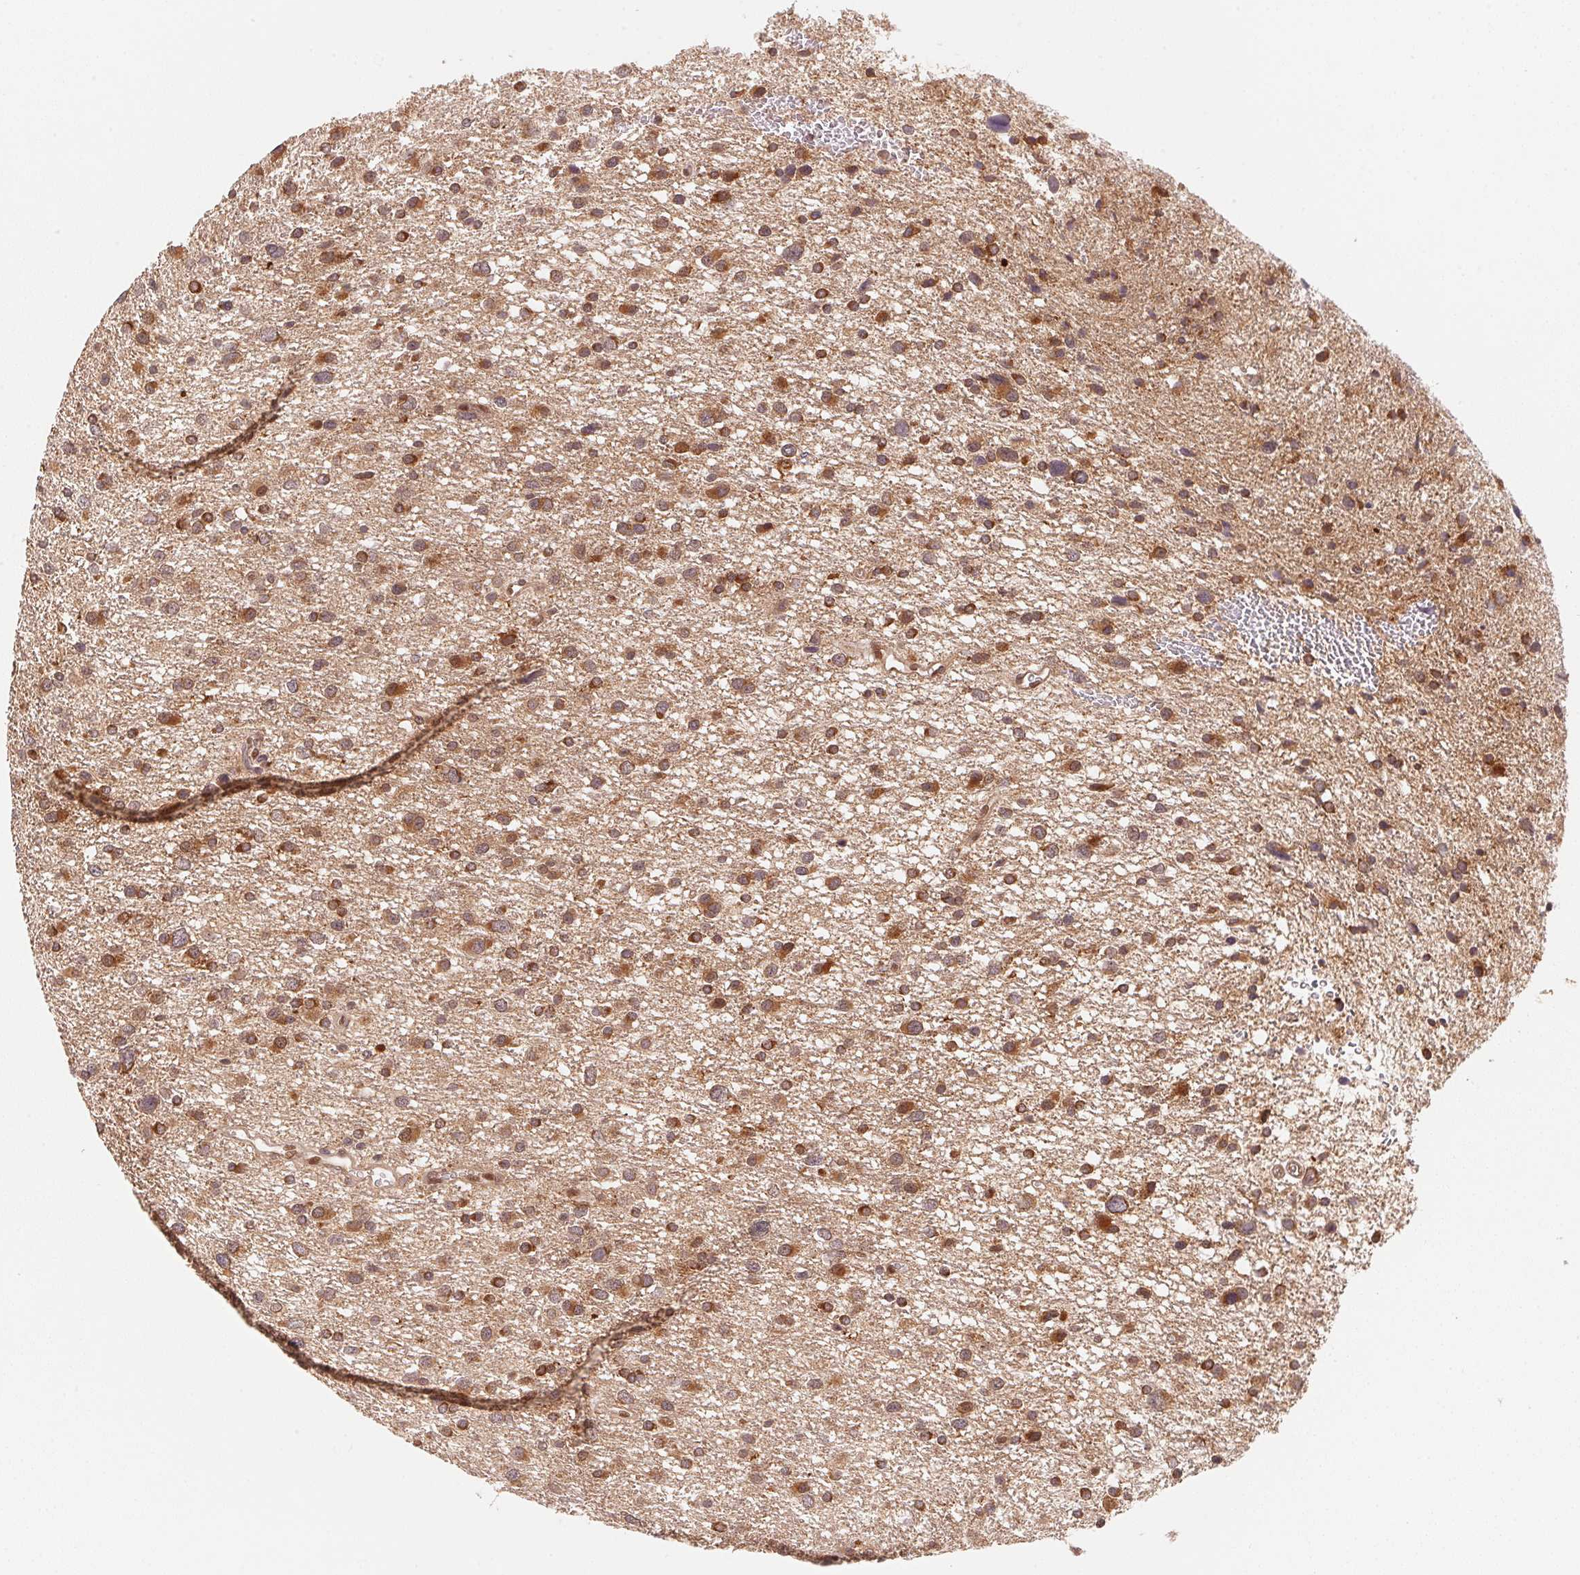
{"staining": {"intensity": "moderate", "quantity": ">75%", "location": "cytoplasmic/membranous,nuclear"}, "tissue": "glioma", "cell_type": "Tumor cells", "image_type": "cancer", "snomed": [{"axis": "morphology", "description": "Glioma, malignant, Low grade"}, {"axis": "topography", "description": "Brain"}], "caption": "This image exhibits IHC staining of glioma, with medium moderate cytoplasmic/membranous and nuclear expression in approximately >75% of tumor cells.", "gene": "CCDC102B", "patient": {"sex": "female", "age": 55}}